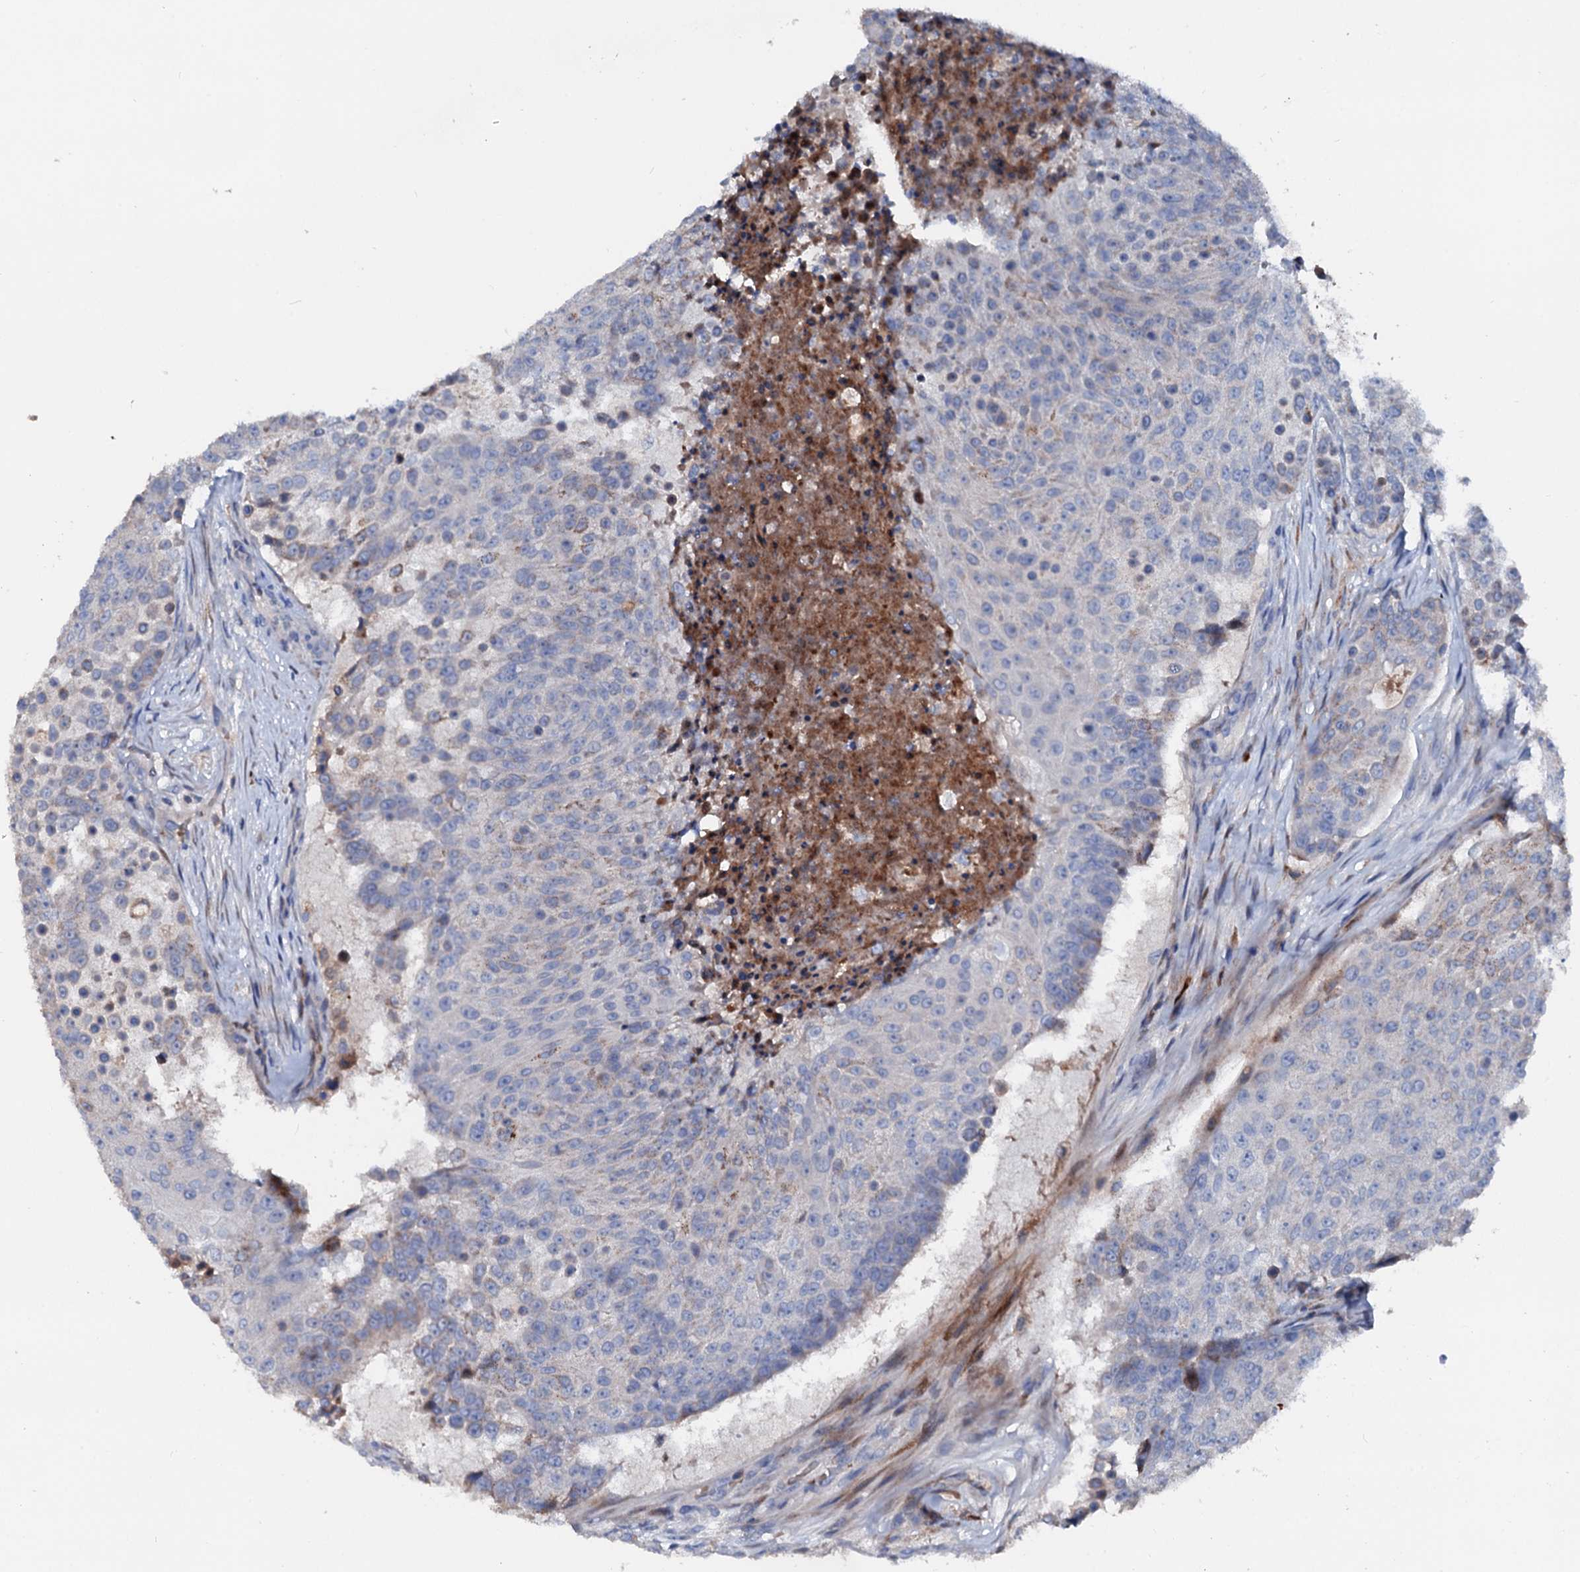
{"staining": {"intensity": "negative", "quantity": "none", "location": "none"}, "tissue": "urothelial cancer", "cell_type": "Tumor cells", "image_type": "cancer", "snomed": [{"axis": "morphology", "description": "Urothelial carcinoma, High grade"}, {"axis": "topography", "description": "Urinary bladder"}], "caption": "Immunohistochemical staining of high-grade urothelial carcinoma exhibits no significant staining in tumor cells.", "gene": "SLC10A7", "patient": {"sex": "female", "age": 63}}